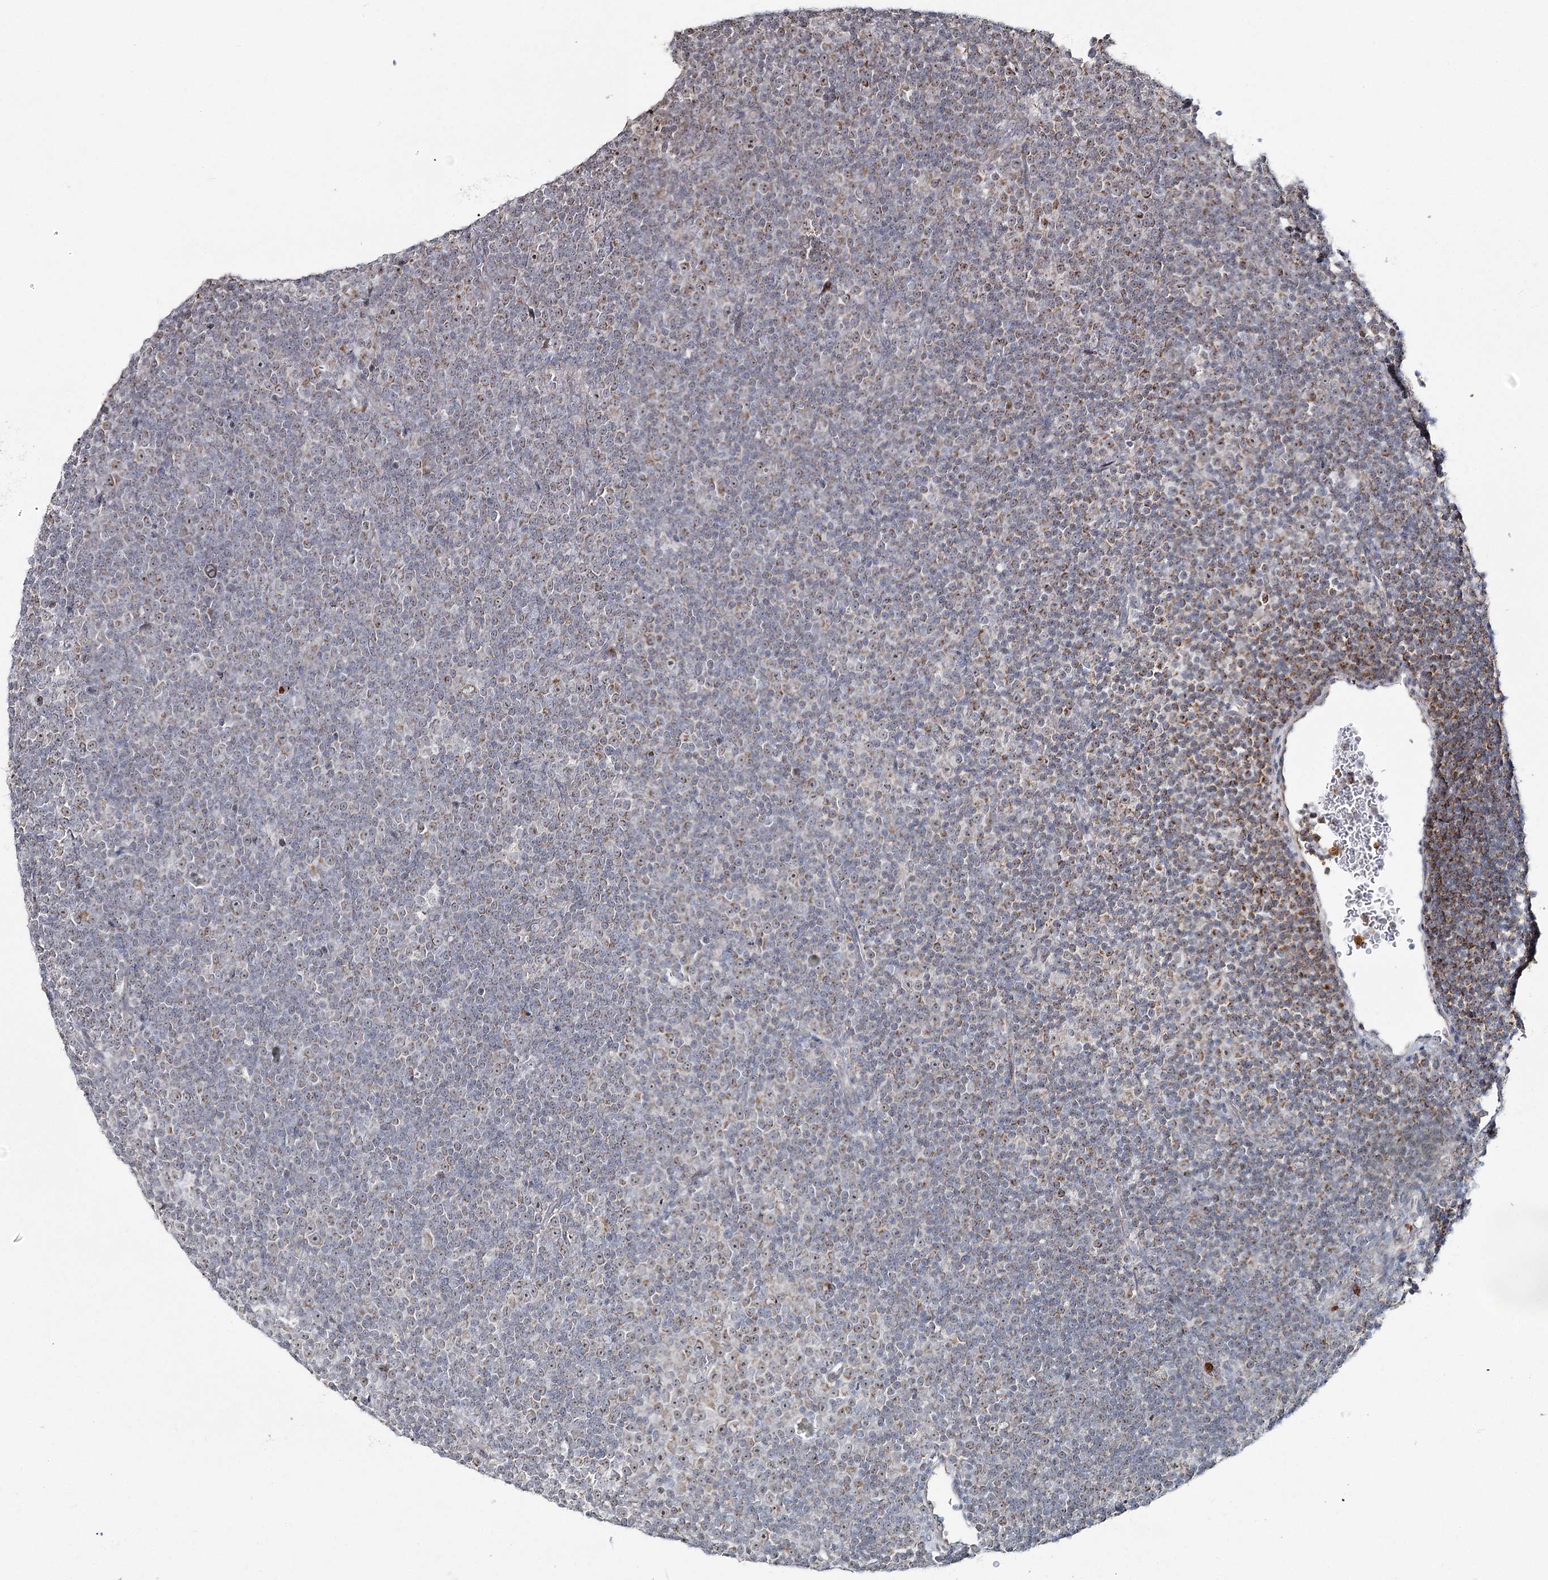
{"staining": {"intensity": "weak", "quantity": "25%-75%", "location": "cytoplasmic/membranous,nuclear"}, "tissue": "lymphoma", "cell_type": "Tumor cells", "image_type": "cancer", "snomed": [{"axis": "morphology", "description": "Malignant lymphoma, non-Hodgkin's type, Low grade"}, {"axis": "topography", "description": "Lymph node"}], "caption": "Low-grade malignant lymphoma, non-Hodgkin's type stained with DAB immunohistochemistry exhibits low levels of weak cytoplasmic/membranous and nuclear positivity in approximately 25%-75% of tumor cells.", "gene": "ATAD1", "patient": {"sex": "female", "age": 67}}